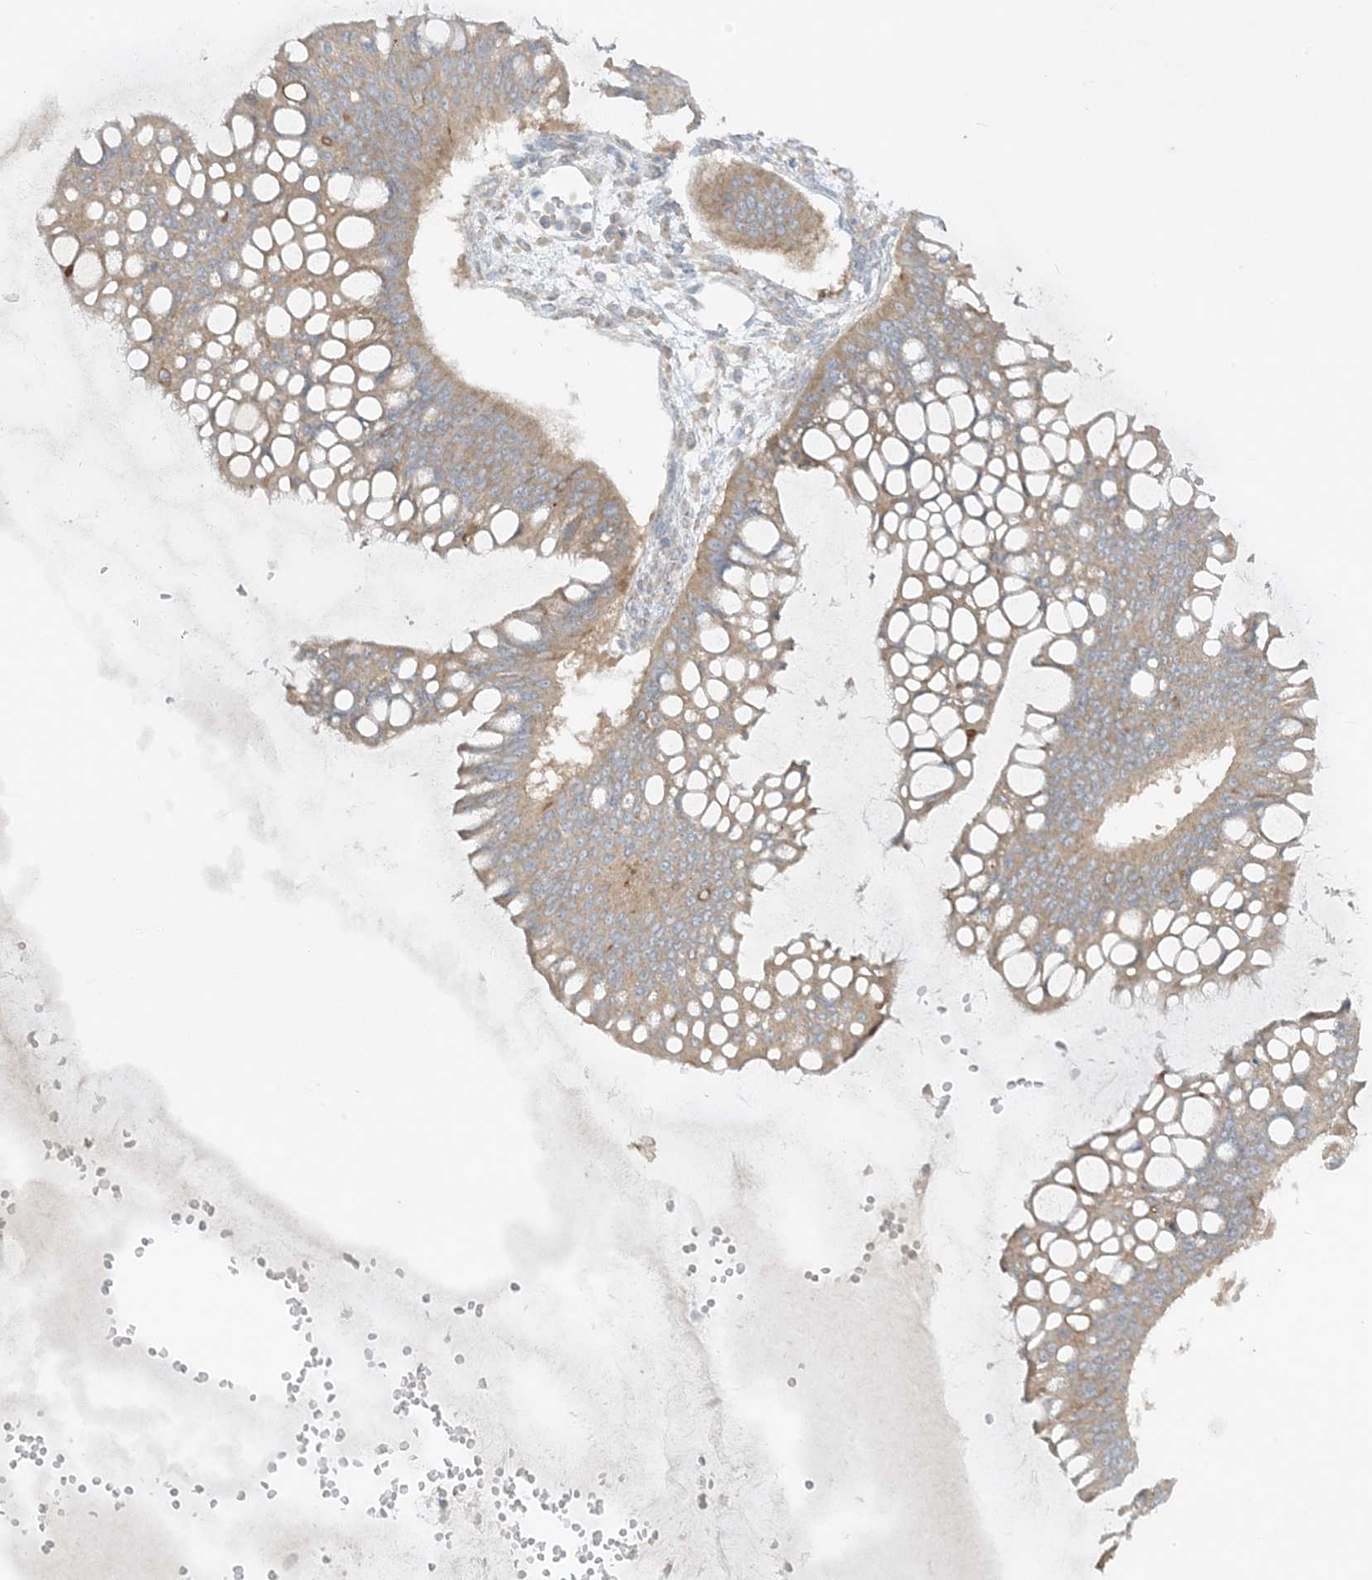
{"staining": {"intensity": "moderate", "quantity": ">75%", "location": "cytoplasmic/membranous"}, "tissue": "ovarian cancer", "cell_type": "Tumor cells", "image_type": "cancer", "snomed": [{"axis": "morphology", "description": "Cystadenocarcinoma, mucinous, NOS"}, {"axis": "topography", "description": "Ovary"}], "caption": "Protein analysis of mucinous cystadenocarcinoma (ovarian) tissue displays moderate cytoplasmic/membranous staining in approximately >75% of tumor cells. The staining was performed using DAB, with brown indicating positive protein expression. Nuclei are stained blue with hematoxylin.", "gene": "RPP40", "patient": {"sex": "female", "age": 73}}